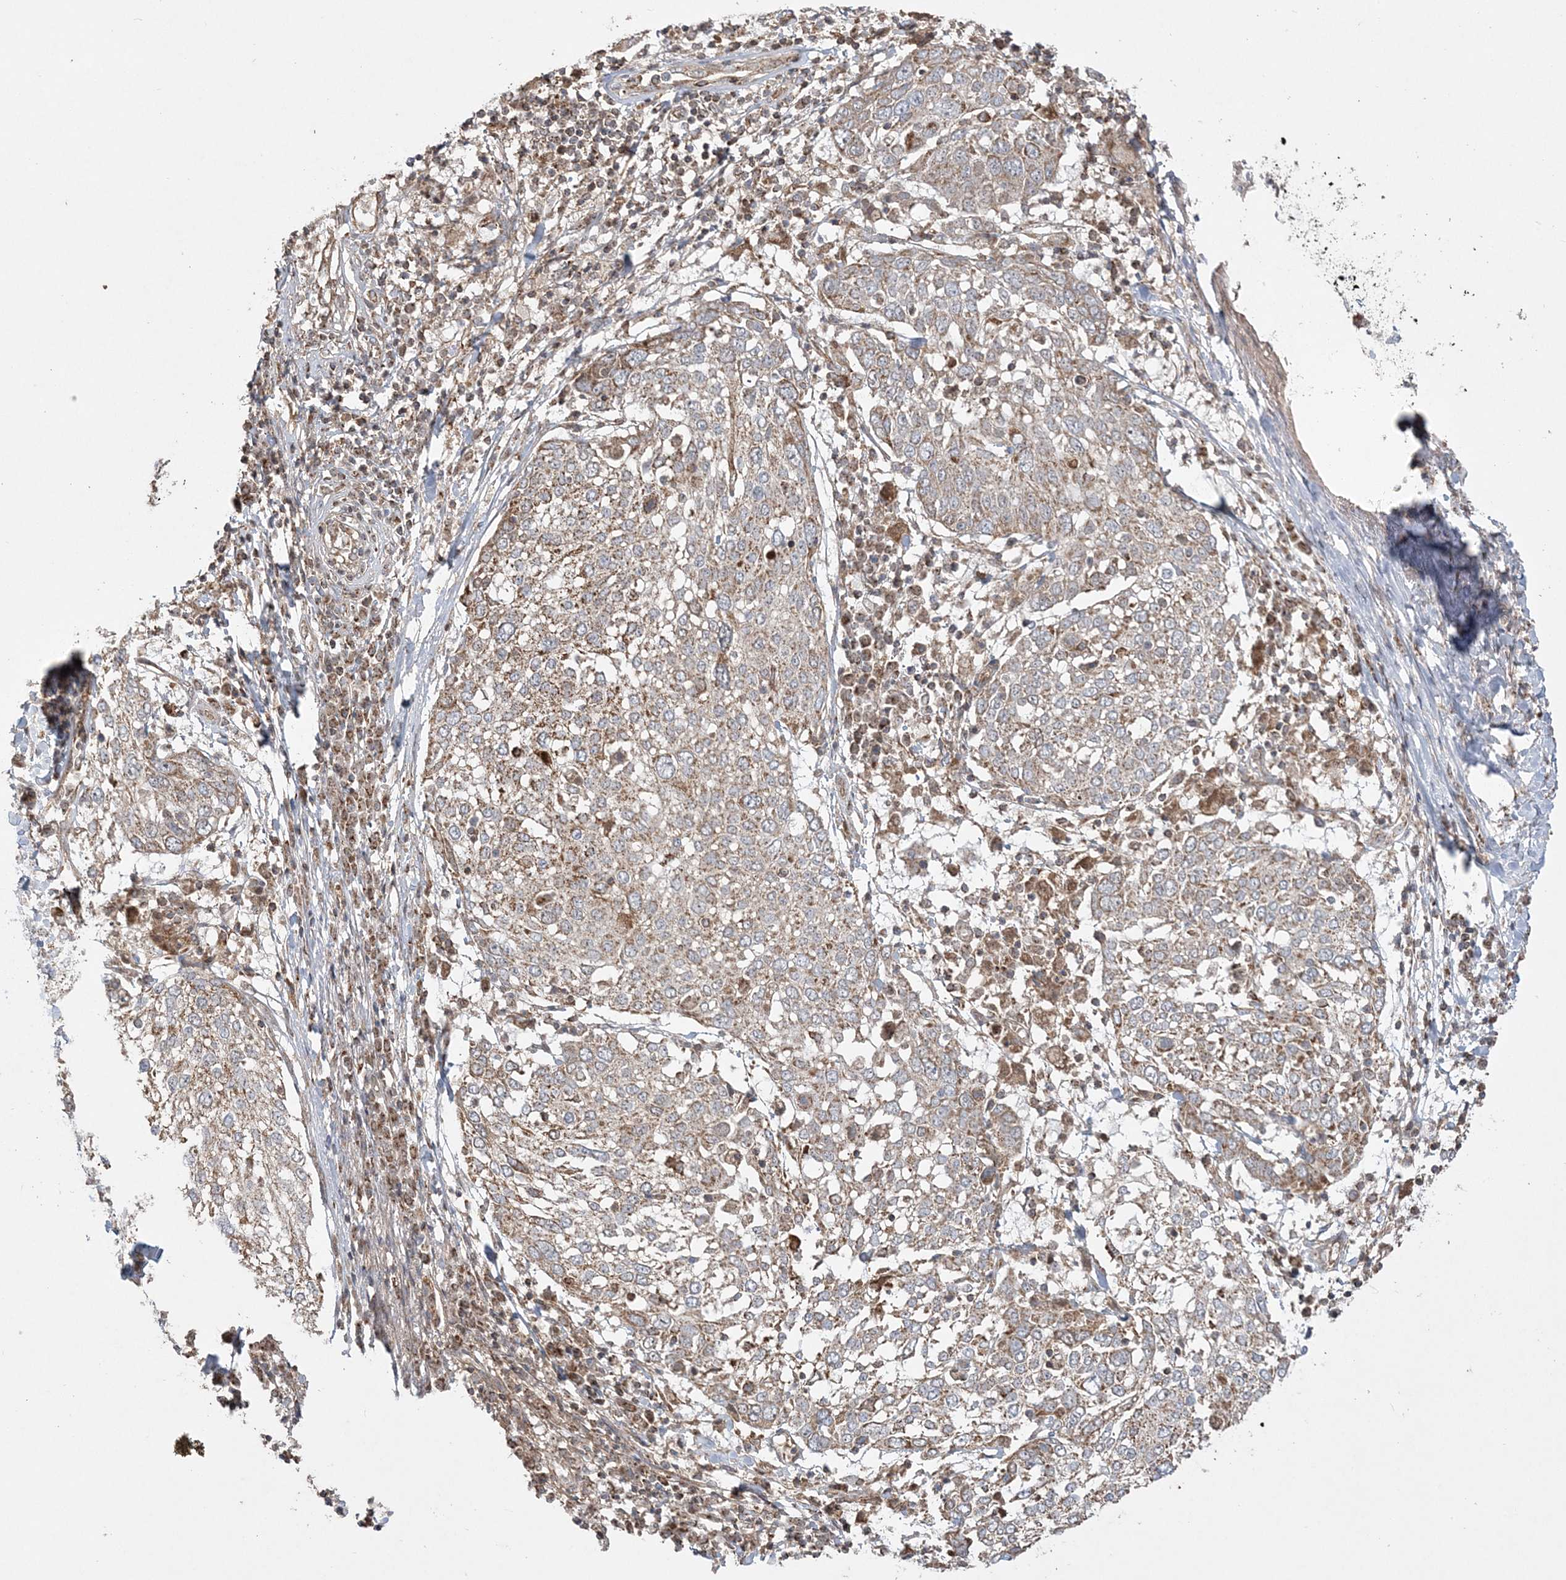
{"staining": {"intensity": "weak", "quantity": ">75%", "location": "cytoplasmic/membranous"}, "tissue": "lung cancer", "cell_type": "Tumor cells", "image_type": "cancer", "snomed": [{"axis": "morphology", "description": "Squamous cell carcinoma, NOS"}, {"axis": "topography", "description": "Lung"}], "caption": "Protein staining of lung cancer (squamous cell carcinoma) tissue shows weak cytoplasmic/membranous positivity in about >75% of tumor cells.", "gene": "SCLT1", "patient": {"sex": "male", "age": 65}}